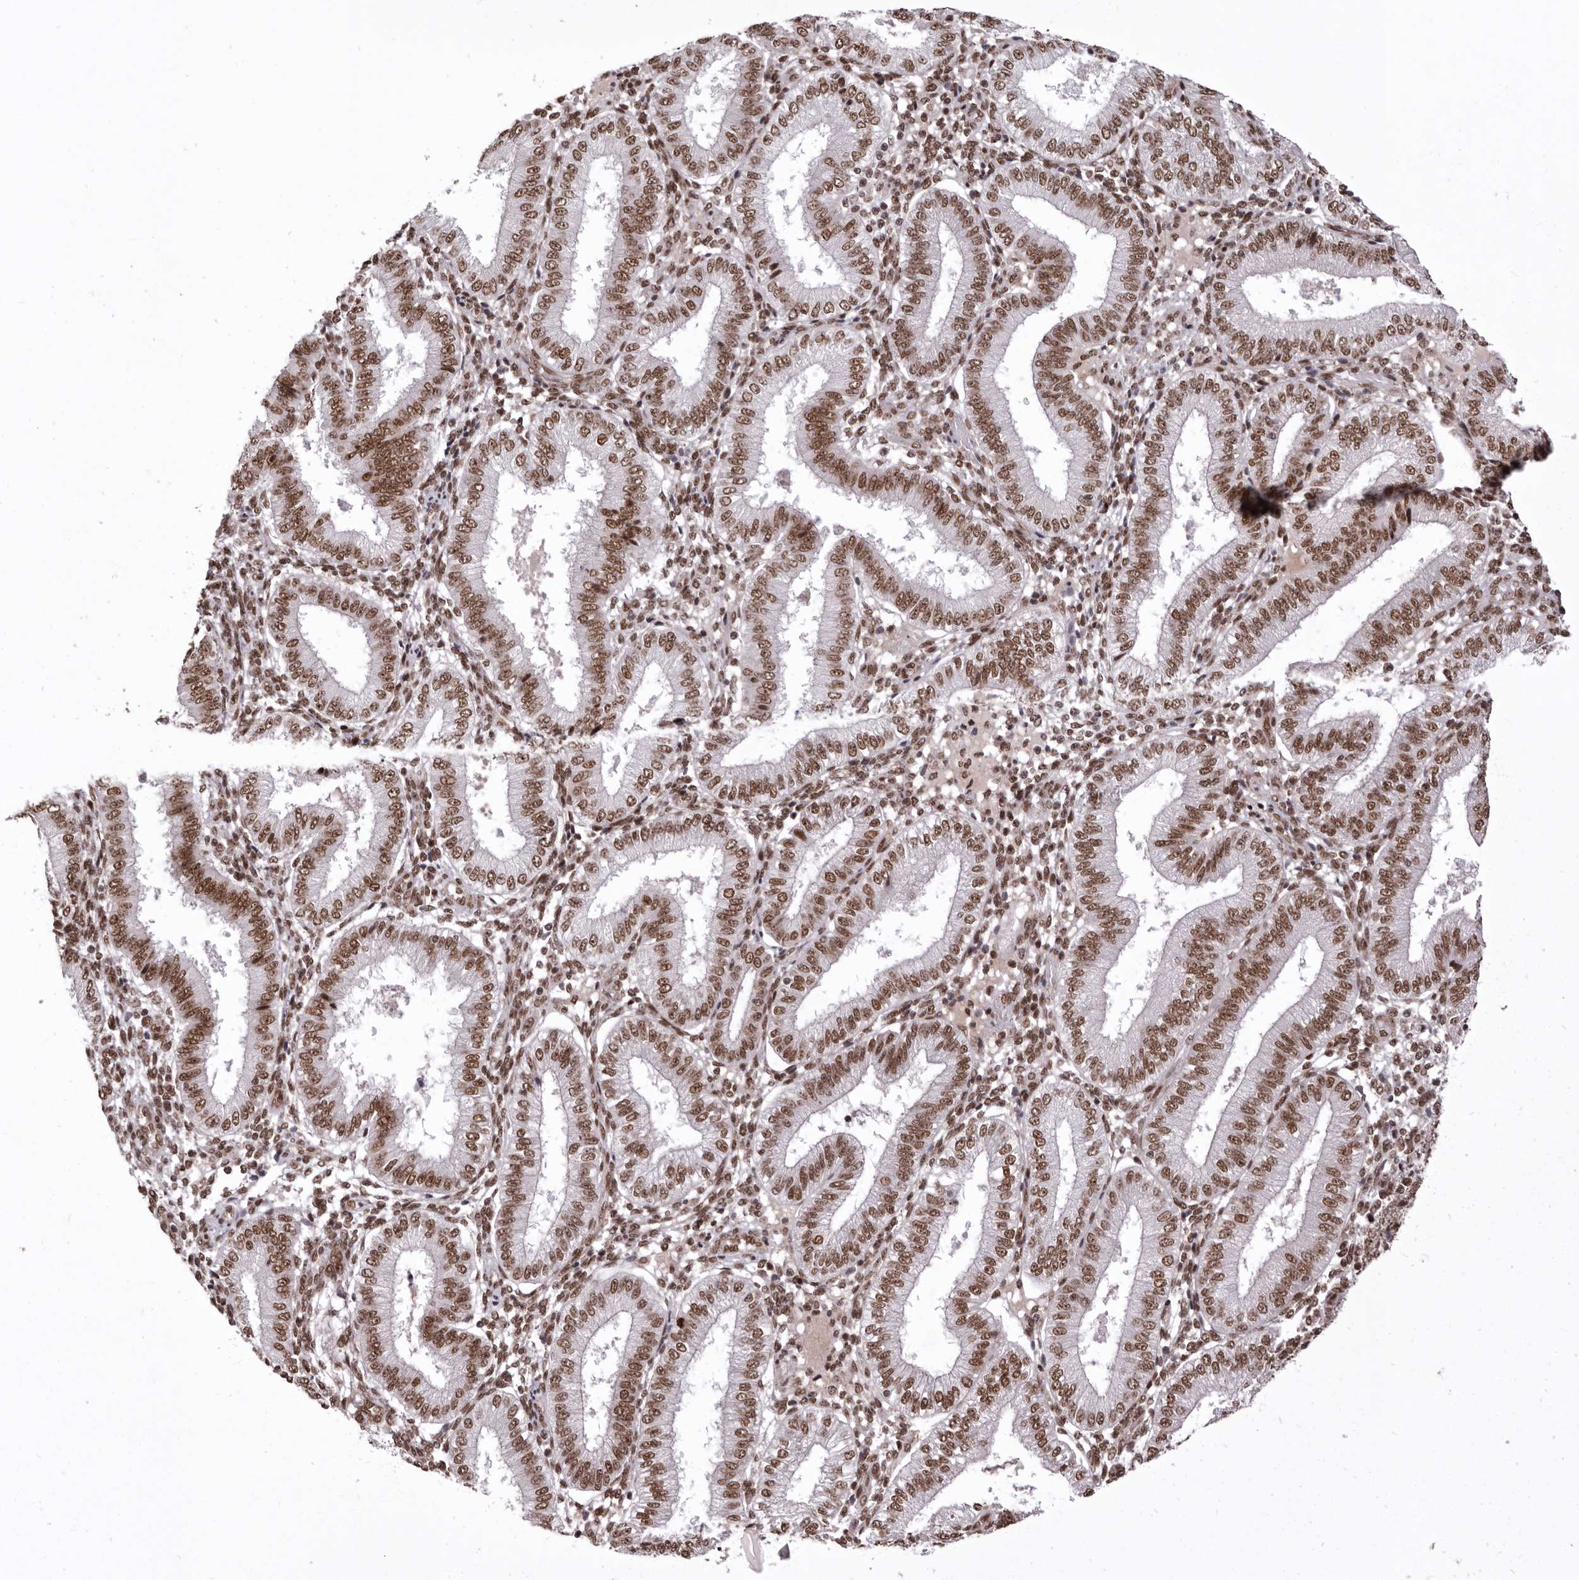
{"staining": {"intensity": "moderate", "quantity": ">75%", "location": "nuclear"}, "tissue": "endometrium", "cell_type": "Cells in endometrial stroma", "image_type": "normal", "snomed": [{"axis": "morphology", "description": "Normal tissue, NOS"}, {"axis": "topography", "description": "Endometrium"}], "caption": "Immunohistochemical staining of unremarkable human endometrium shows medium levels of moderate nuclear positivity in about >75% of cells in endometrial stroma.", "gene": "CHTOP", "patient": {"sex": "female", "age": 39}}